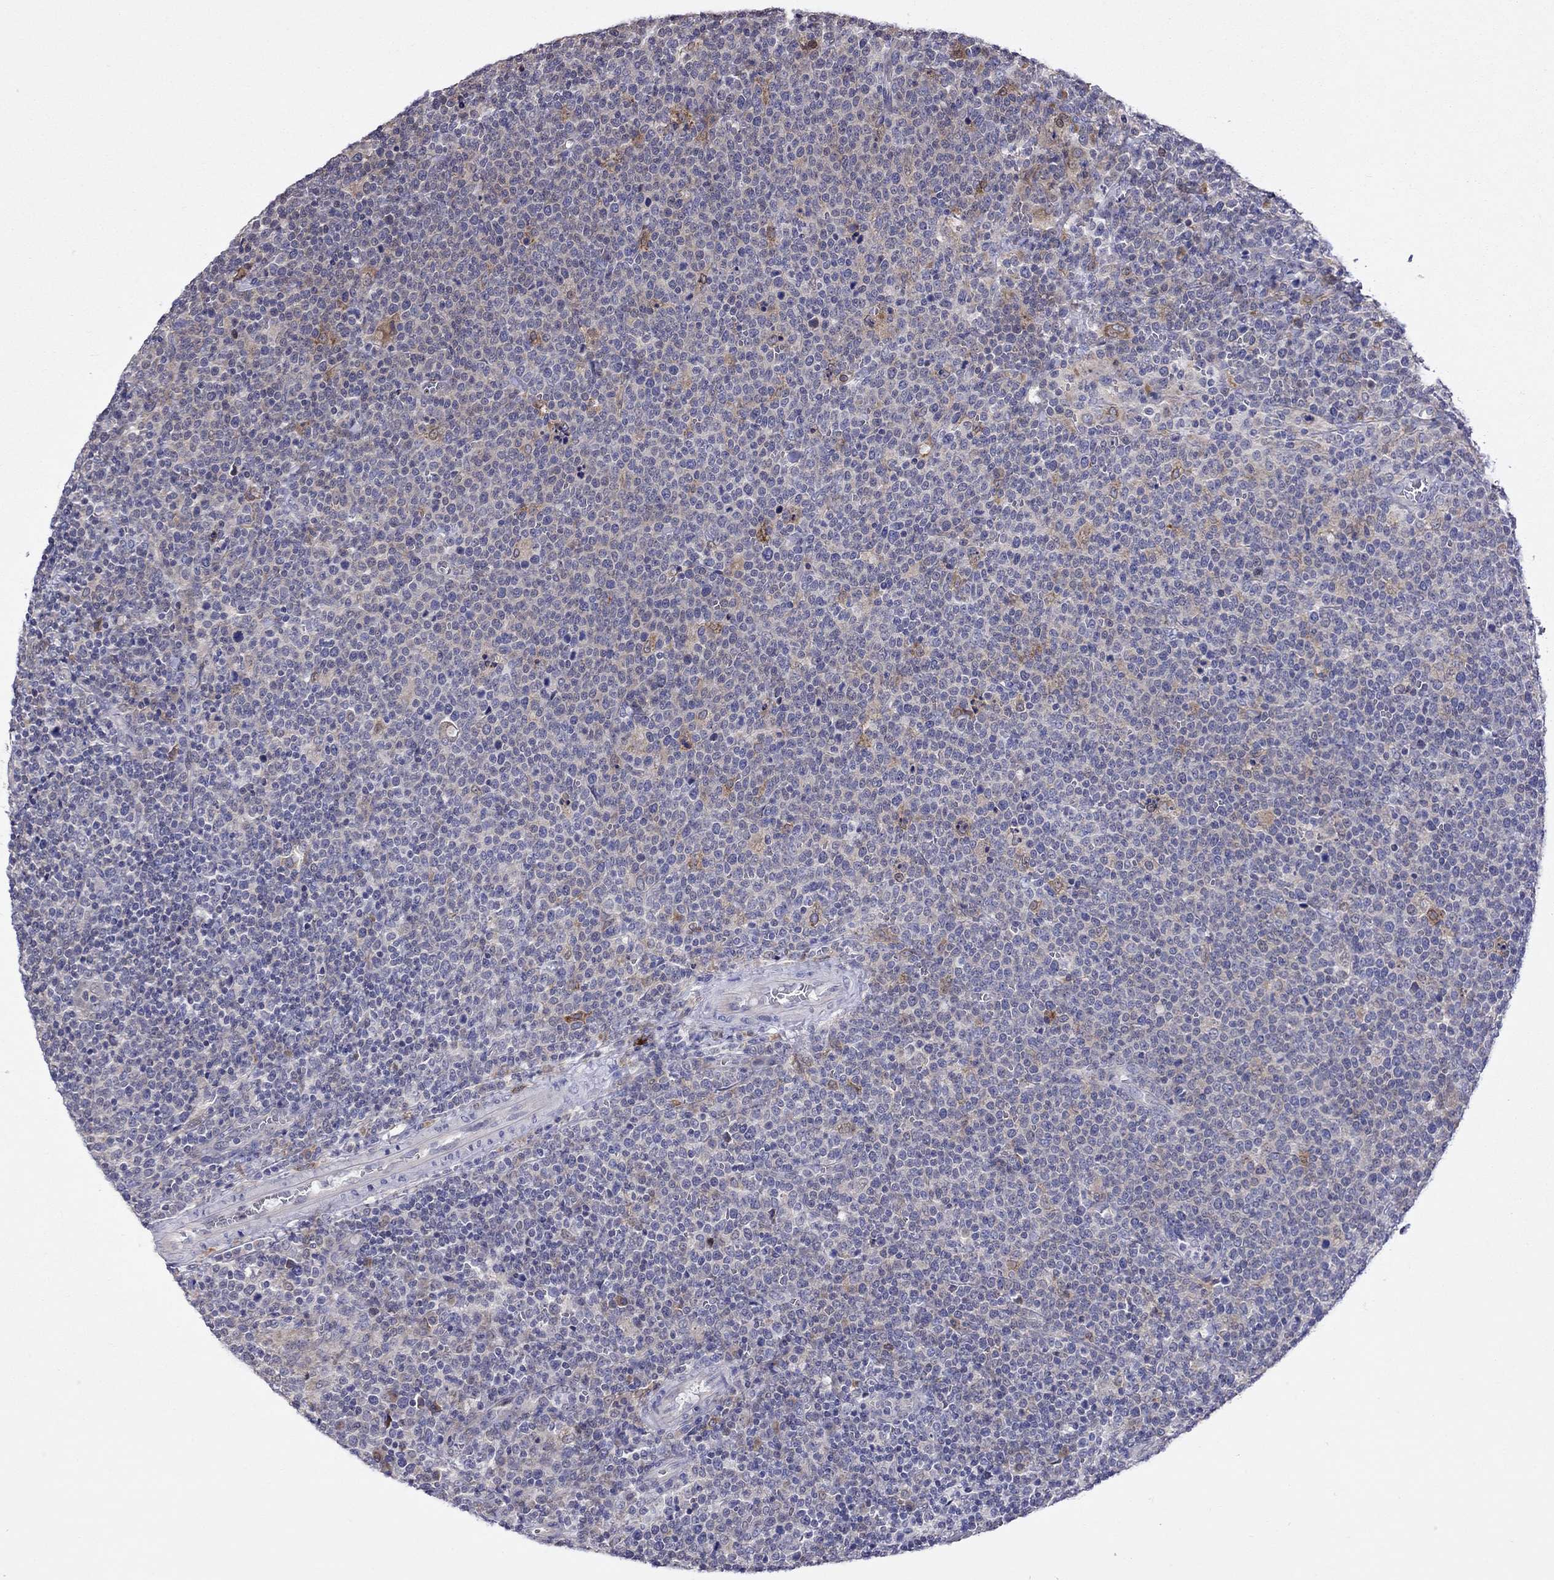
{"staining": {"intensity": "moderate", "quantity": "<25%", "location": "cytoplasmic/membranous"}, "tissue": "lymphoma", "cell_type": "Tumor cells", "image_type": "cancer", "snomed": [{"axis": "morphology", "description": "Malignant lymphoma, non-Hodgkin's type, High grade"}, {"axis": "topography", "description": "Lymph node"}], "caption": "Immunohistochemical staining of malignant lymphoma, non-Hodgkin's type (high-grade) shows moderate cytoplasmic/membranous protein expression in about <25% of tumor cells.", "gene": "ADAM28", "patient": {"sex": "male", "age": 61}}